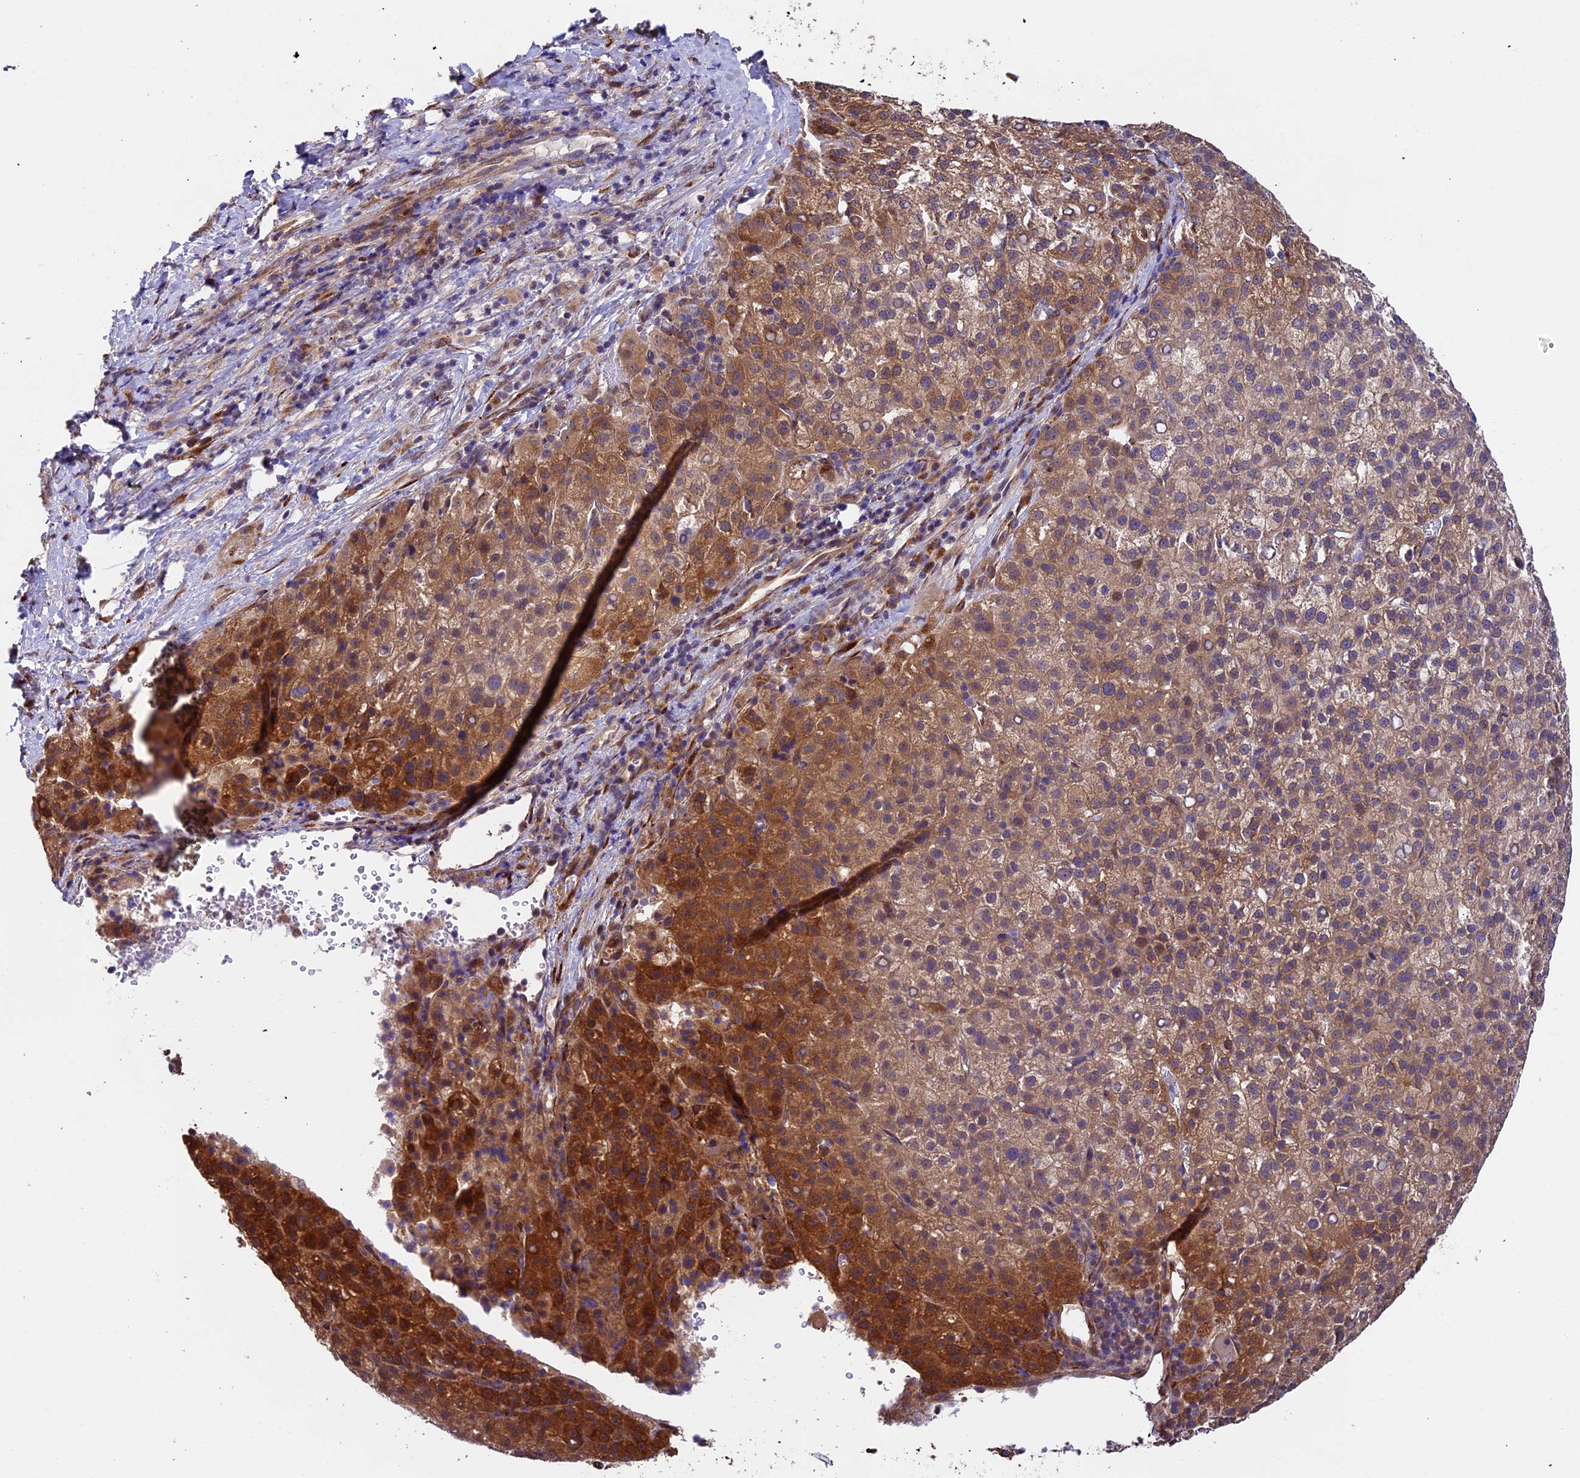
{"staining": {"intensity": "strong", "quantity": "<25%", "location": "cytoplasmic/membranous"}, "tissue": "liver cancer", "cell_type": "Tumor cells", "image_type": "cancer", "snomed": [{"axis": "morphology", "description": "Carcinoma, Hepatocellular, NOS"}, {"axis": "topography", "description": "Liver"}], "caption": "Tumor cells display medium levels of strong cytoplasmic/membranous positivity in about <25% of cells in human hepatocellular carcinoma (liver). (Stains: DAB (3,3'-diaminobenzidine) in brown, nuclei in blue, Microscopy: brightfield microscopy at high magnification).", "gene": "LSM7", "patient": {"sex": "female", "age": 58}}